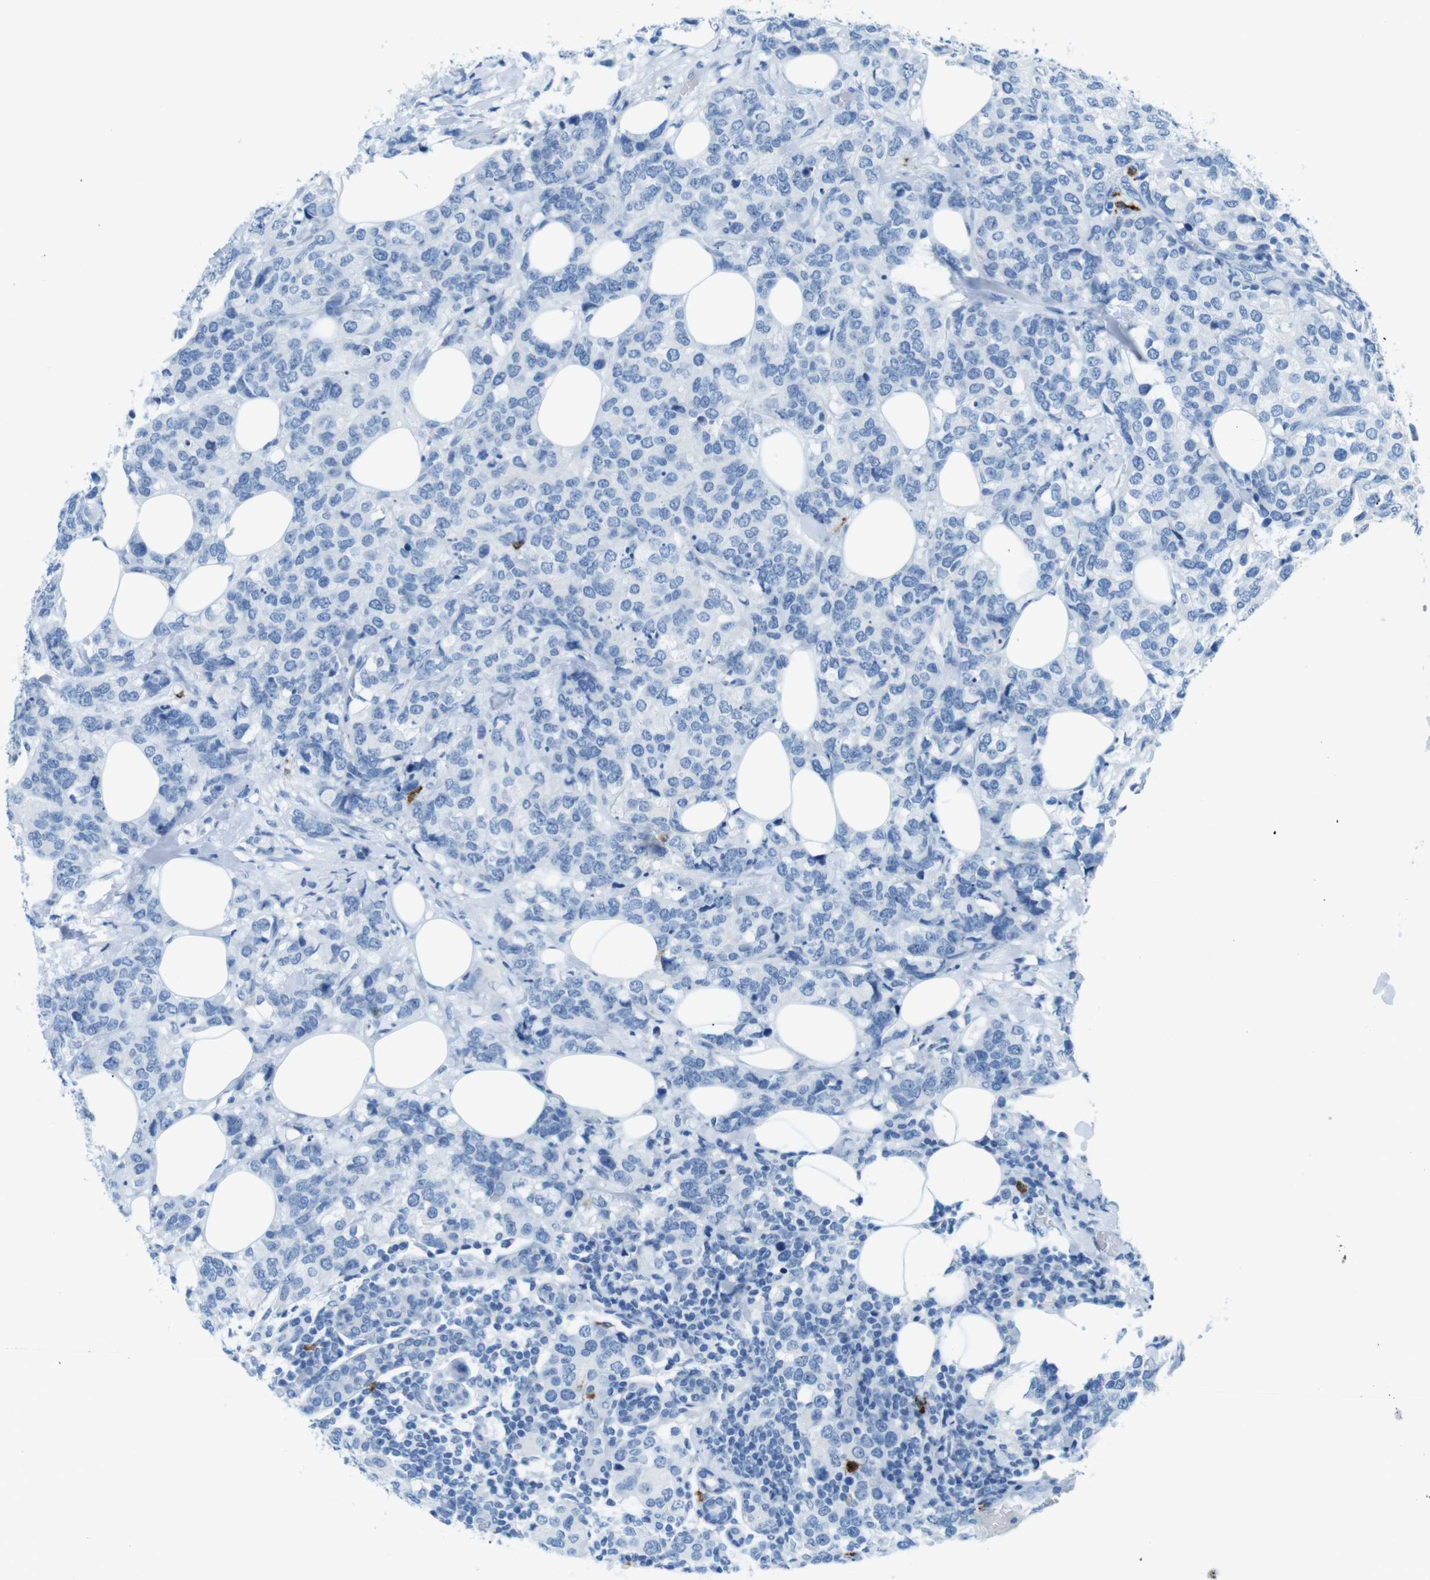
{"staining": {"intensity": "negative", "quantity": "none", "location": "none"}, "tissue": "breast cancer", "cell_type": "Tumor cells", "image_type": "cancer", "snomed": [{"axis": "morphology", "description": "Lobular carcinoma"}, {"axis": "topography", "description": "Breast"}], "caption": "A micrograph of human breast cancer is negative for staining in tumor cells.", "gene": "MCEMP1", "patient": {"sex": "female", "age": 59}}